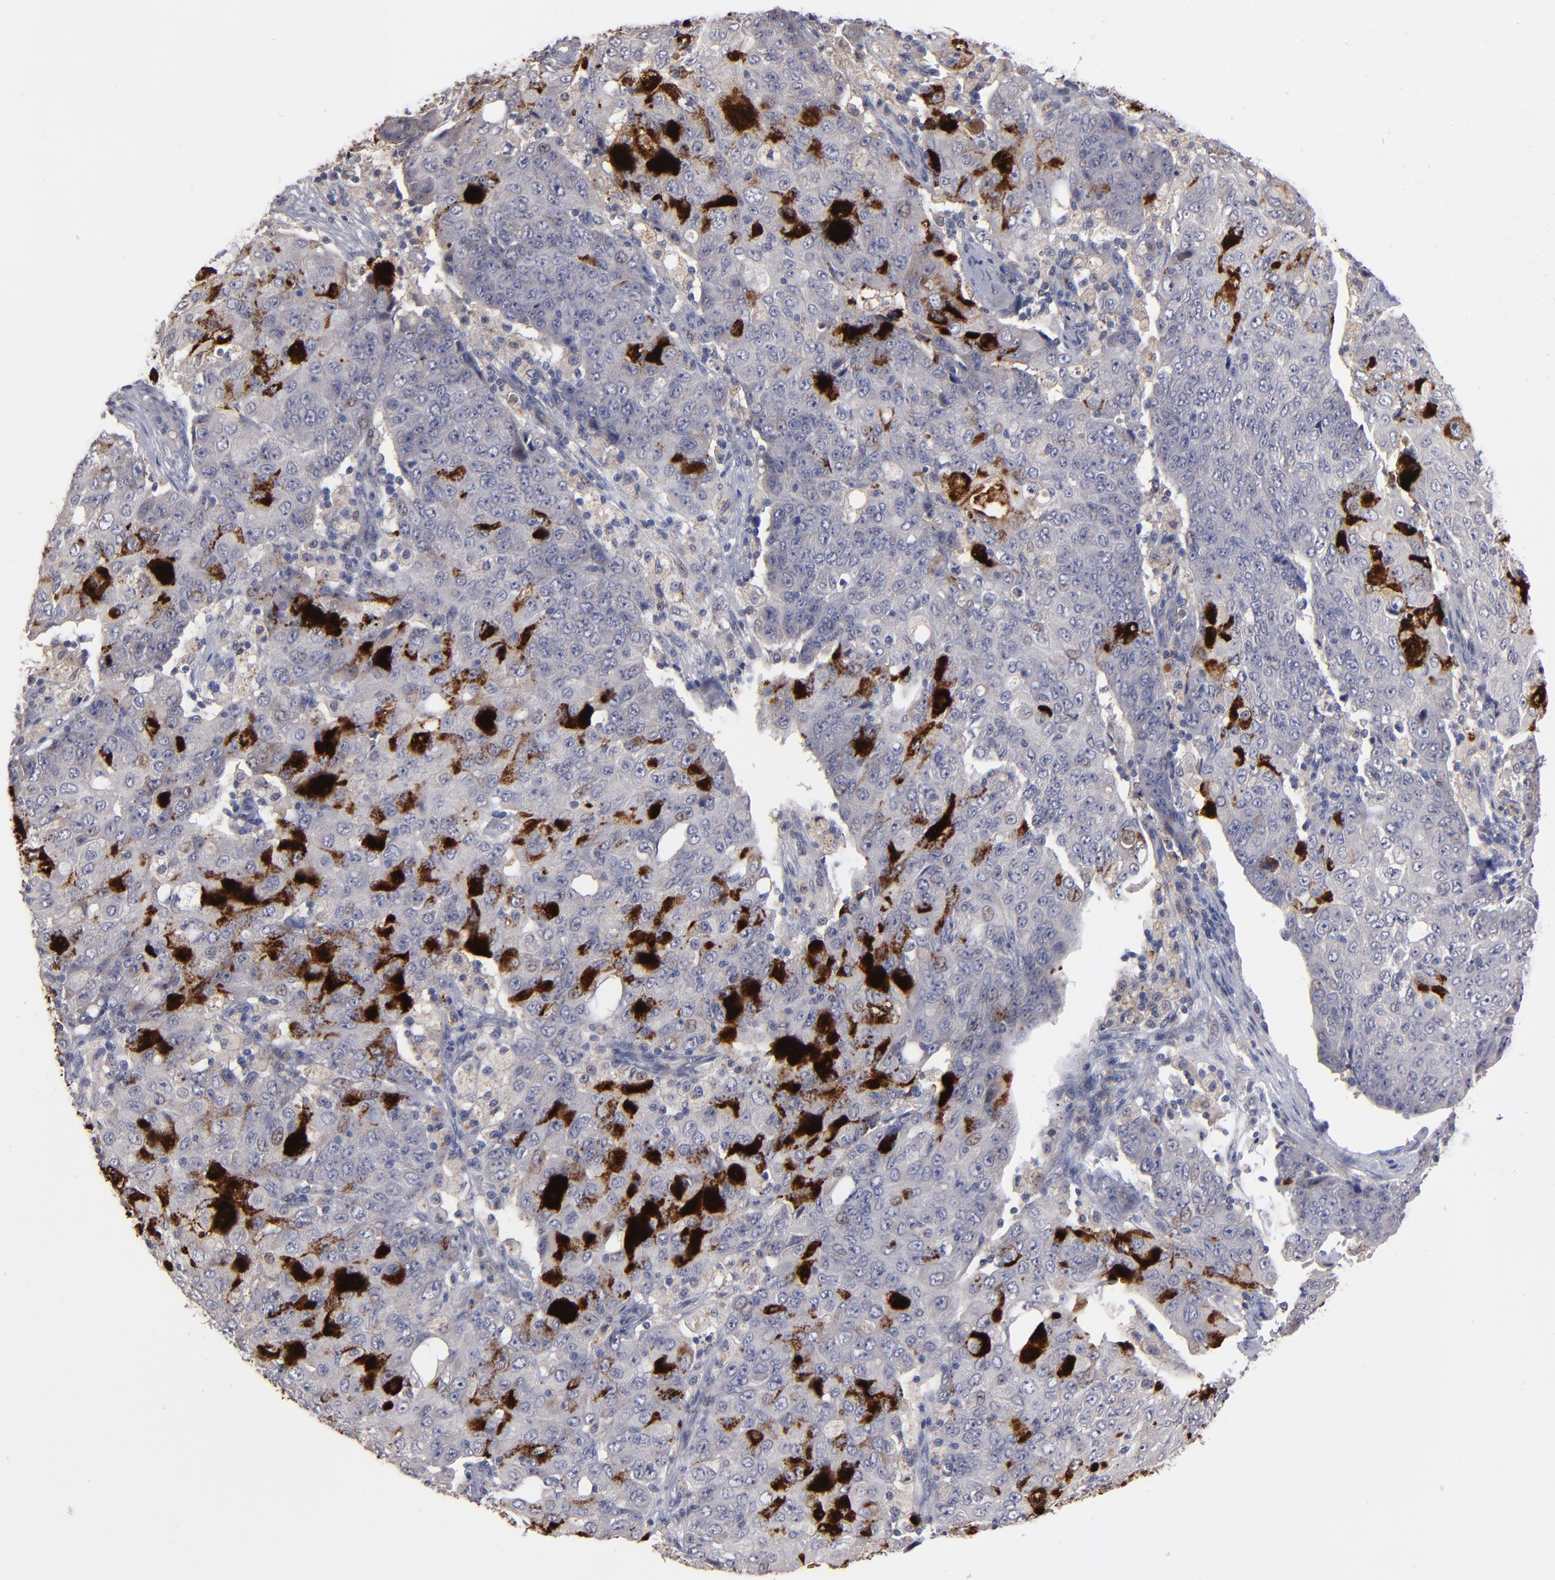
{"staining": {"intensity": "weak", "quantity": "<25%", "location": "cytoplasmic/membranous"}, "tissue": "ovarian cancer", "cell_type": "Tumor cells", "image_type": "cancer", "snomed": [{"axis": "morphology", "description": "Carcinoma, endometroid"}, {"axis": "topography", "description": "Ovary"}], "caption": "Protein analysis of ovarian cancer (endometroid carcinoma) demonstrates no significant expression in tumor cells. (Stains: DAB immunohistochemistry (IHC) with hematoxylin counter stain, Microscopy: brightfield microscopy at high magnification).", "gene": "GPM6B", "patient": {"sex": "female", "age": 42}}